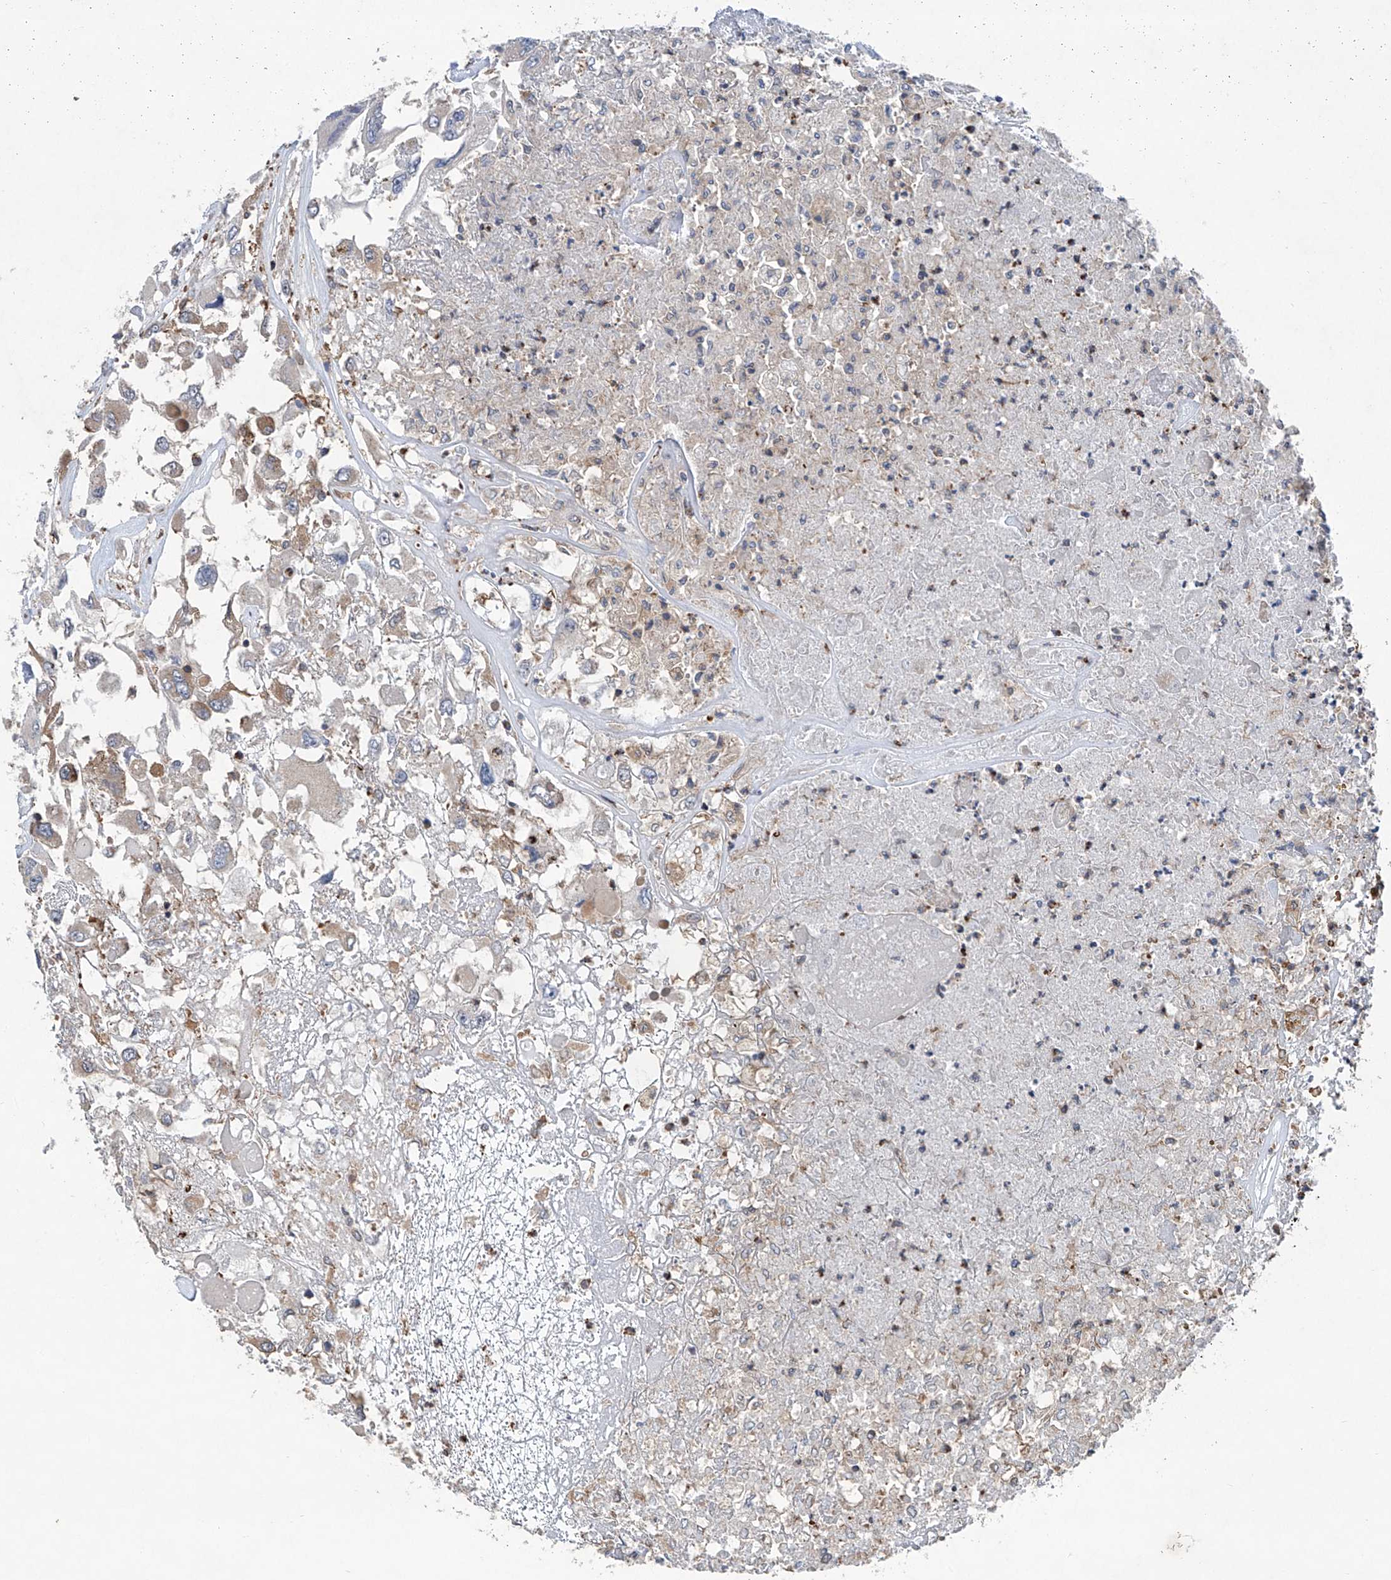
{"staining": {"intensity": "negative", "quantity": "none", "location": "none"}, "tissue": "renal cancer", "cell_type": "Tumor cells", "image_type": "cancer", "snomed": [{"axis": "morphology", "description": "Adenocarcinoma, NOS"}, {"axis": "topography", "description": "Kidney"}], "caption": "This is an IHC micrograph of renal cancer (adenocarcinoma). There is no expression in tumor cells.", "gene": "NT5C3A", "patient": {"sex": "female", "age": 52}}